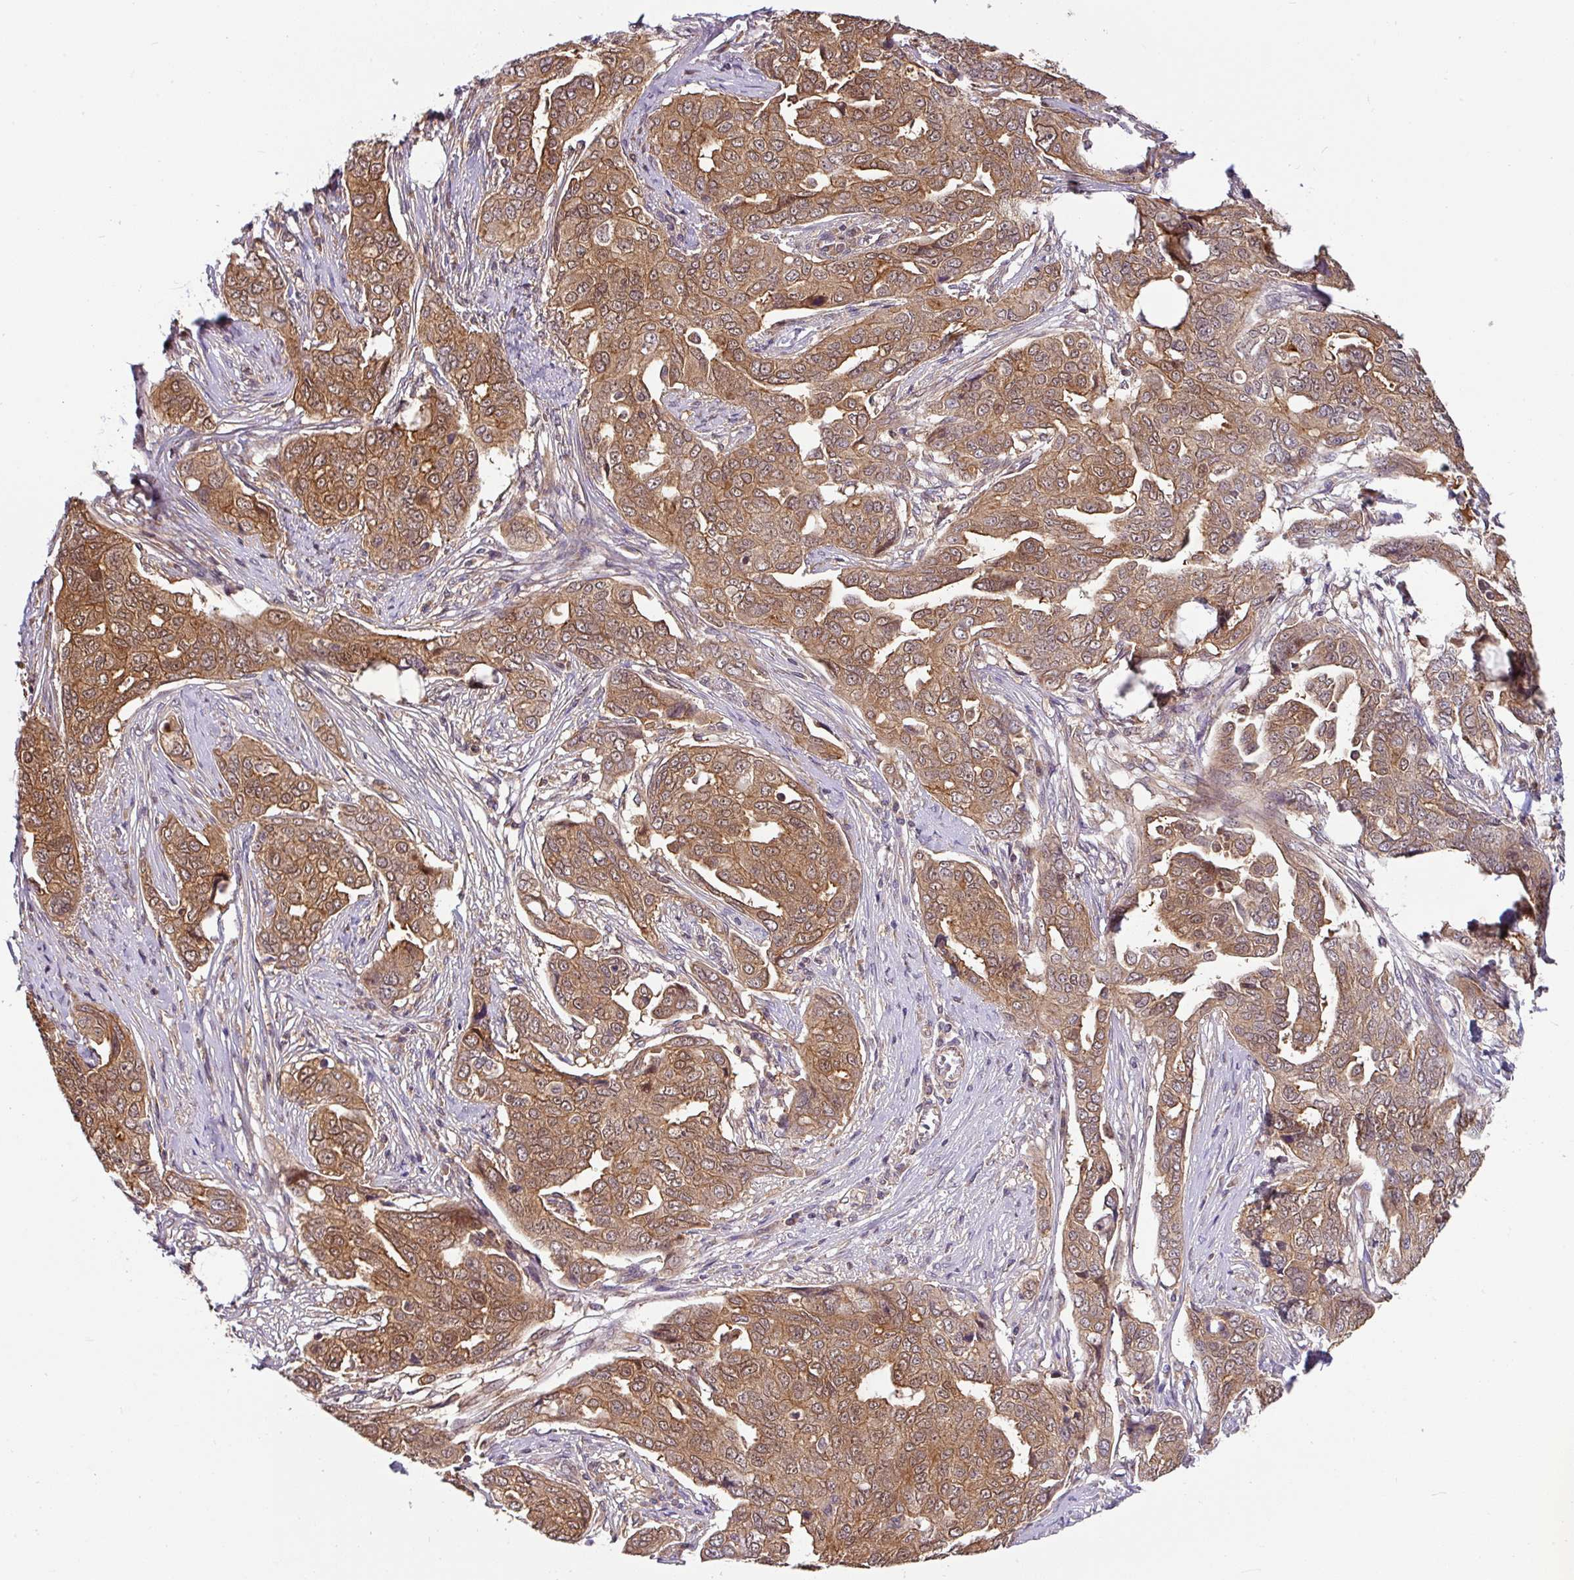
{"staining": {"intensity": "moderate", "quantity": ">75%", "location": "cytoplasmic/membranous"}, "tissue": "ovarian cancer", "cell_type": "Tumor cells", "image_type": "cancer", "snomed": [{"axis": "morphology", "description": "Carcinoma, endometroid"}, {"axis": "topography", "description": "Ovary"}], "caption": "This is an image of immunohistochemistry (IHC) staining of ovarian cancer (endometroid carcinoma), which shows moderate positivity in the cytoplasmic/membranous of tumor cells.", "gene": "SHB", "patient": {"sex": "female", "age": 70}}